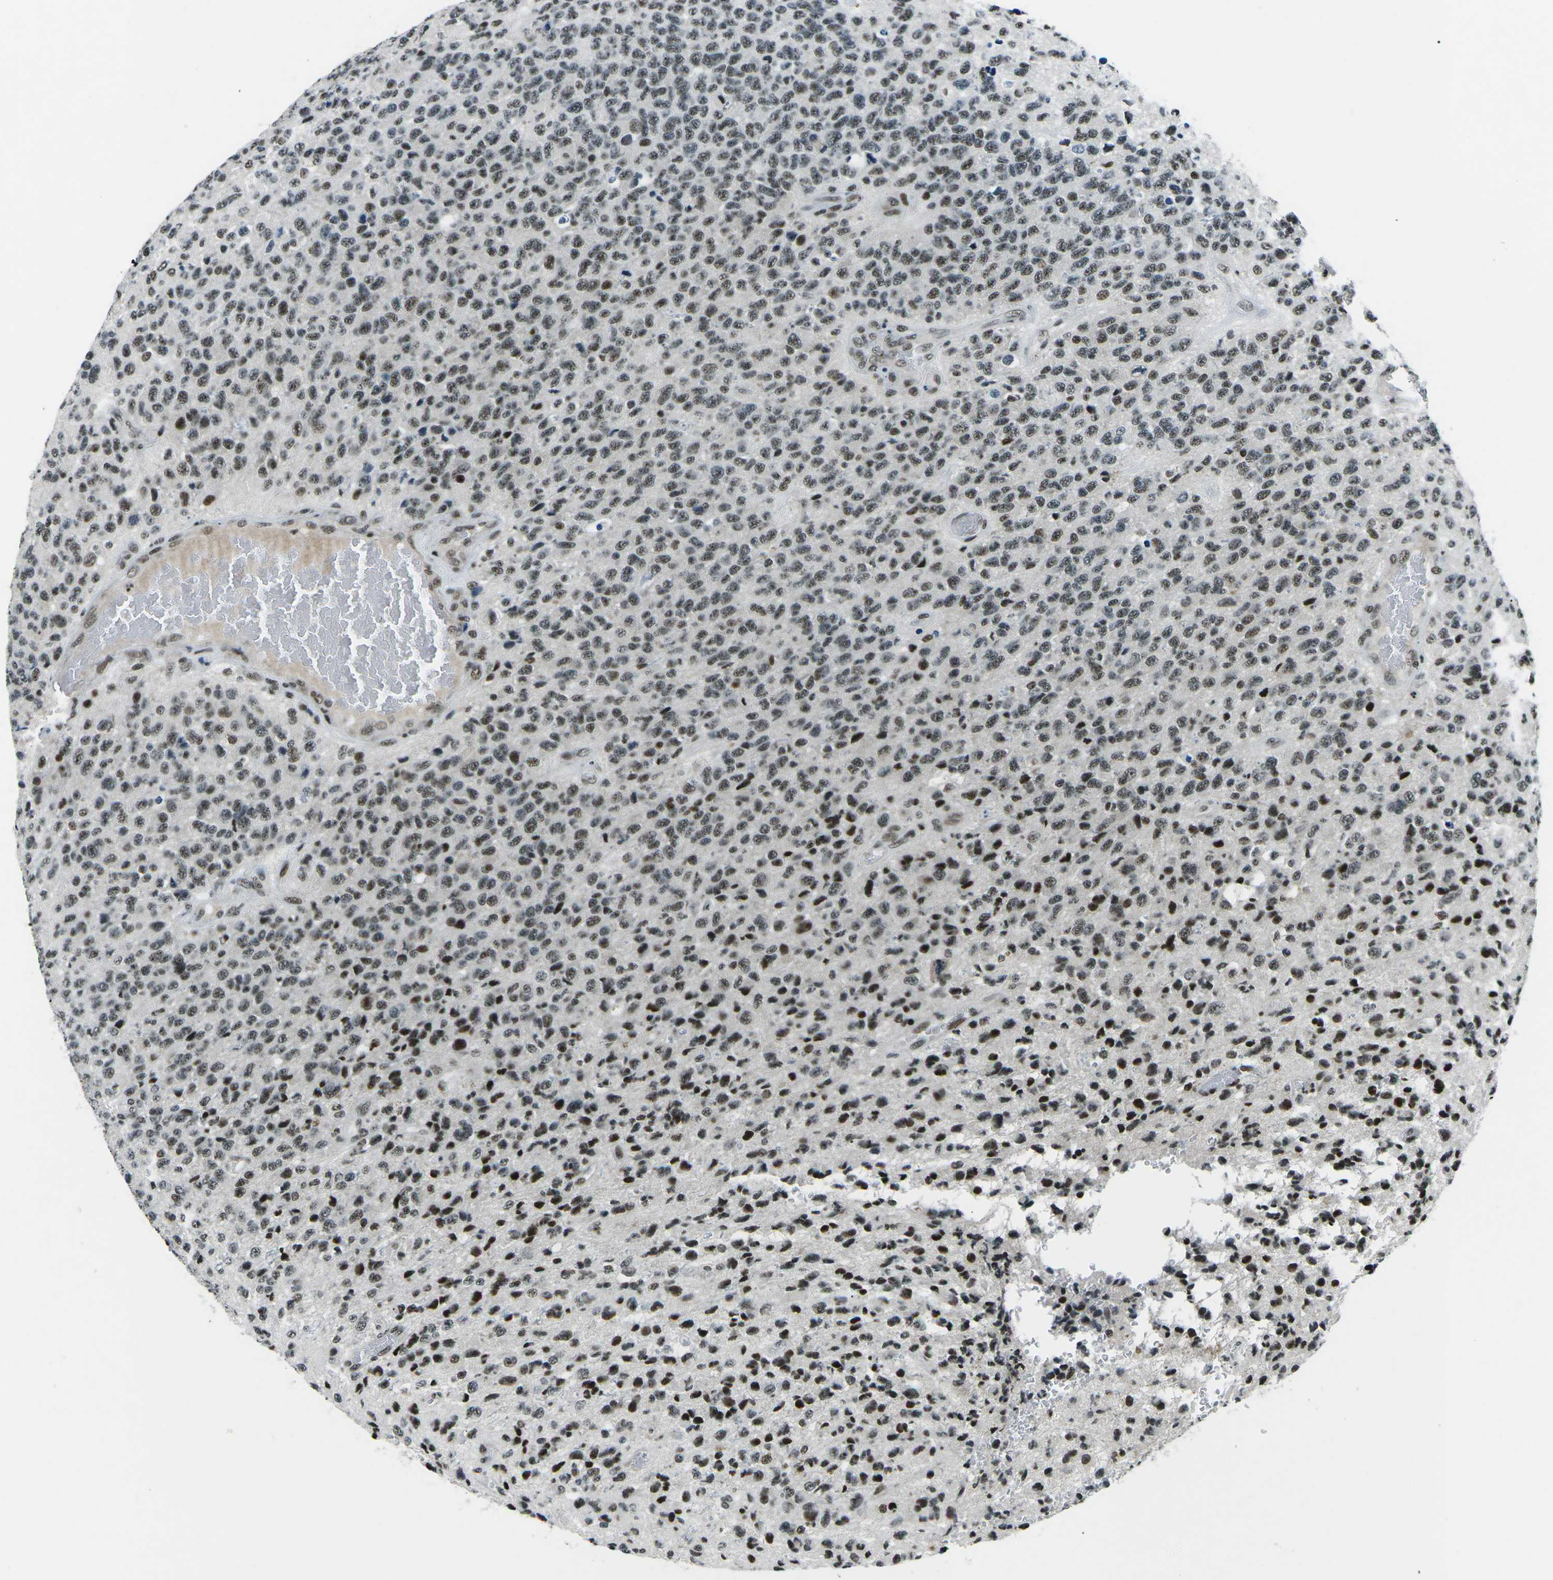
{"staining": {"intensity": "moderate", "quantity": ">75%", "location": "nuclear"}, "tissue": "glioma", "cell_type": "Tumor cells", "image_type": "cancer", "snomed": [{"axis": "morphology", "description": "Glioma, malignant, High grade"}, {"axis": "topography", "description": "pancreas cauda"}], "caption": "Protein expression analysis of human glioma reveals moderate nuclear expression in approximately >75% of tumor cells.", "gene": "RBL2", "patient": {"sex": "male", "age": 60}}